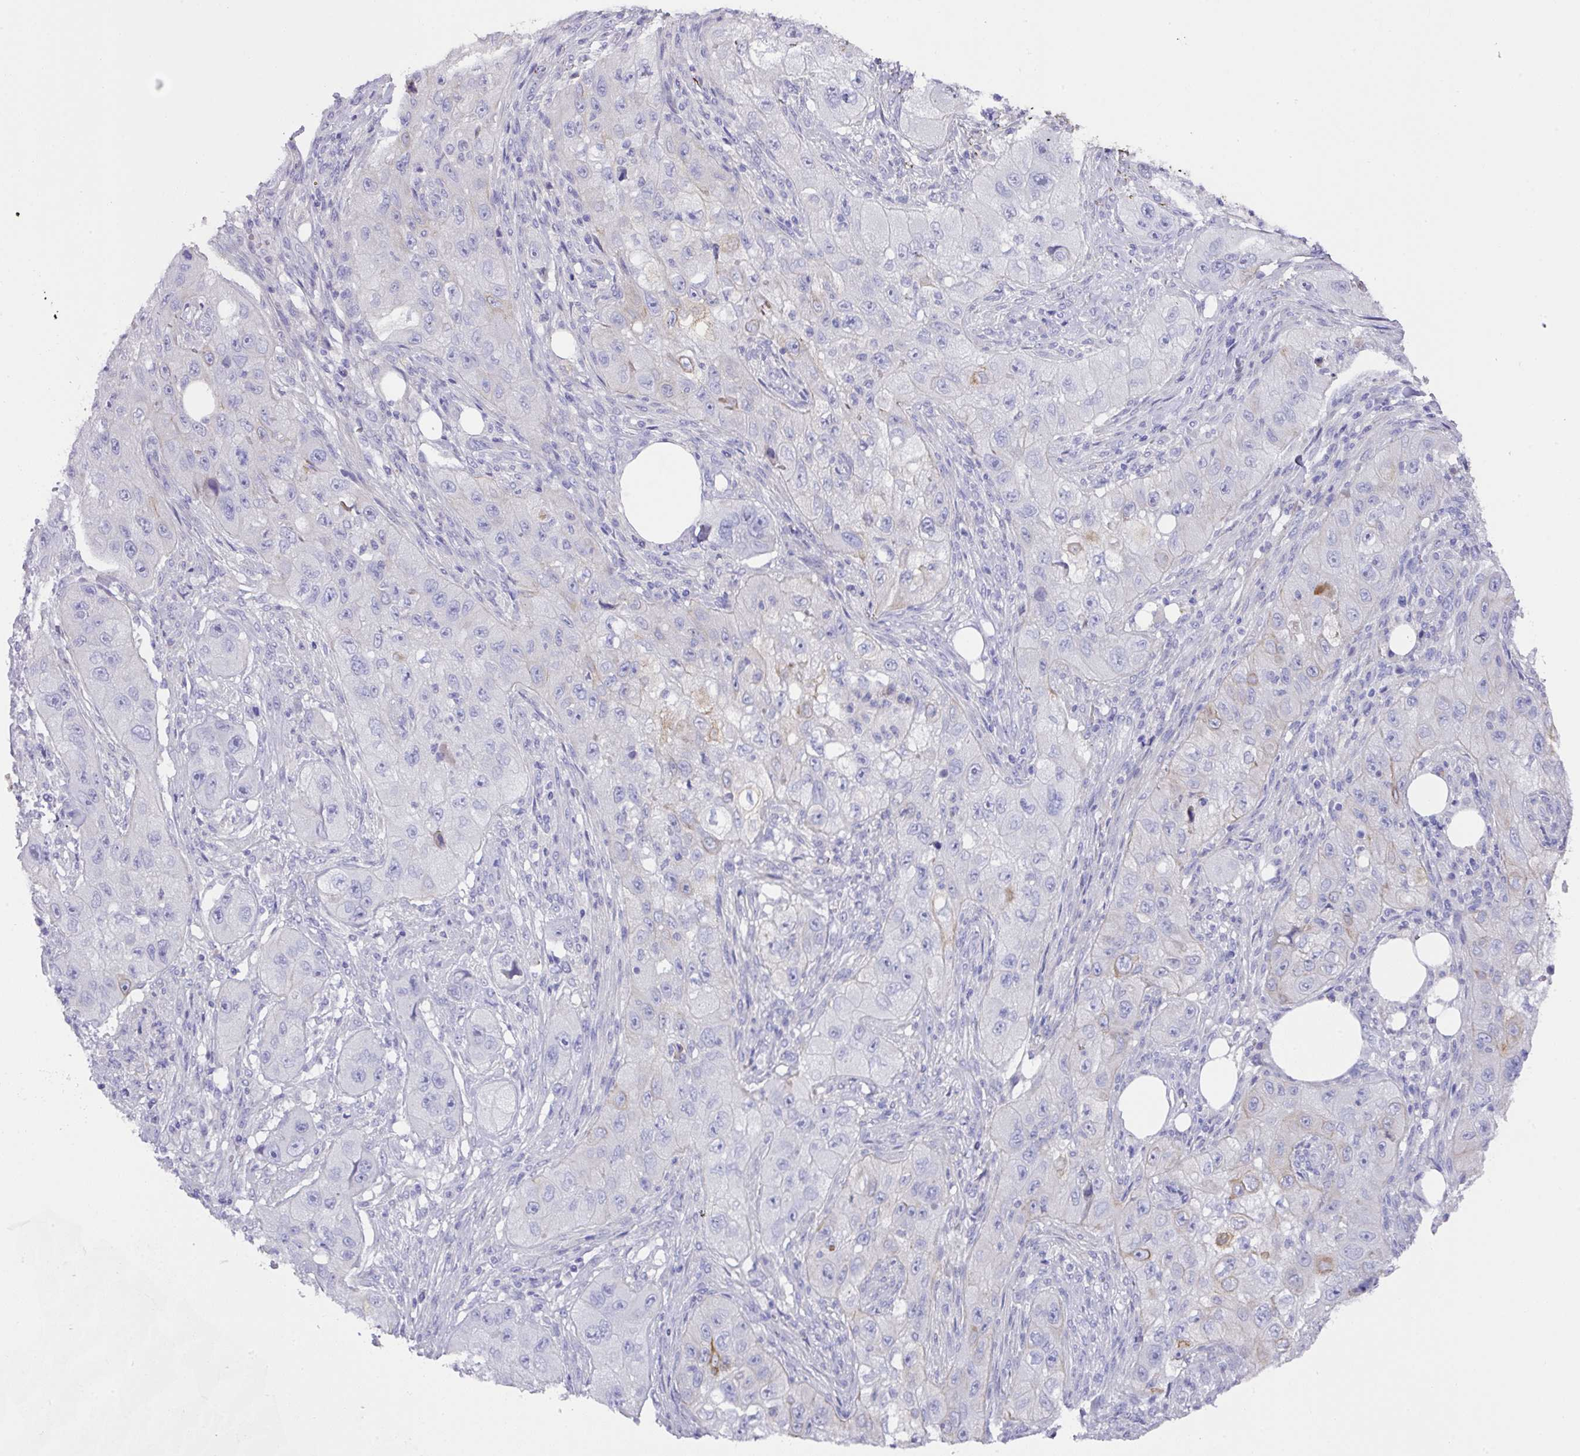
{"staining": {"intensity": "negative", "quantity": "none", "location": "none"}, "tissue": "skin cancer", "cell_type": "Tumor cells", "image_type": "cancer", "snomed": [{"axis": "morphology", "description": "Squamous cell carcinoma, NOS"}, {"axis": "topography", "description": "Skin"}, {"axis": "topography", "description": "Subcutis"}], "caption": "Human skin cancer stained for a protein using IHC displays no staining in tumor cells.", "gene": "TARM1", "patient": {"sex": "male", "age": 73}}